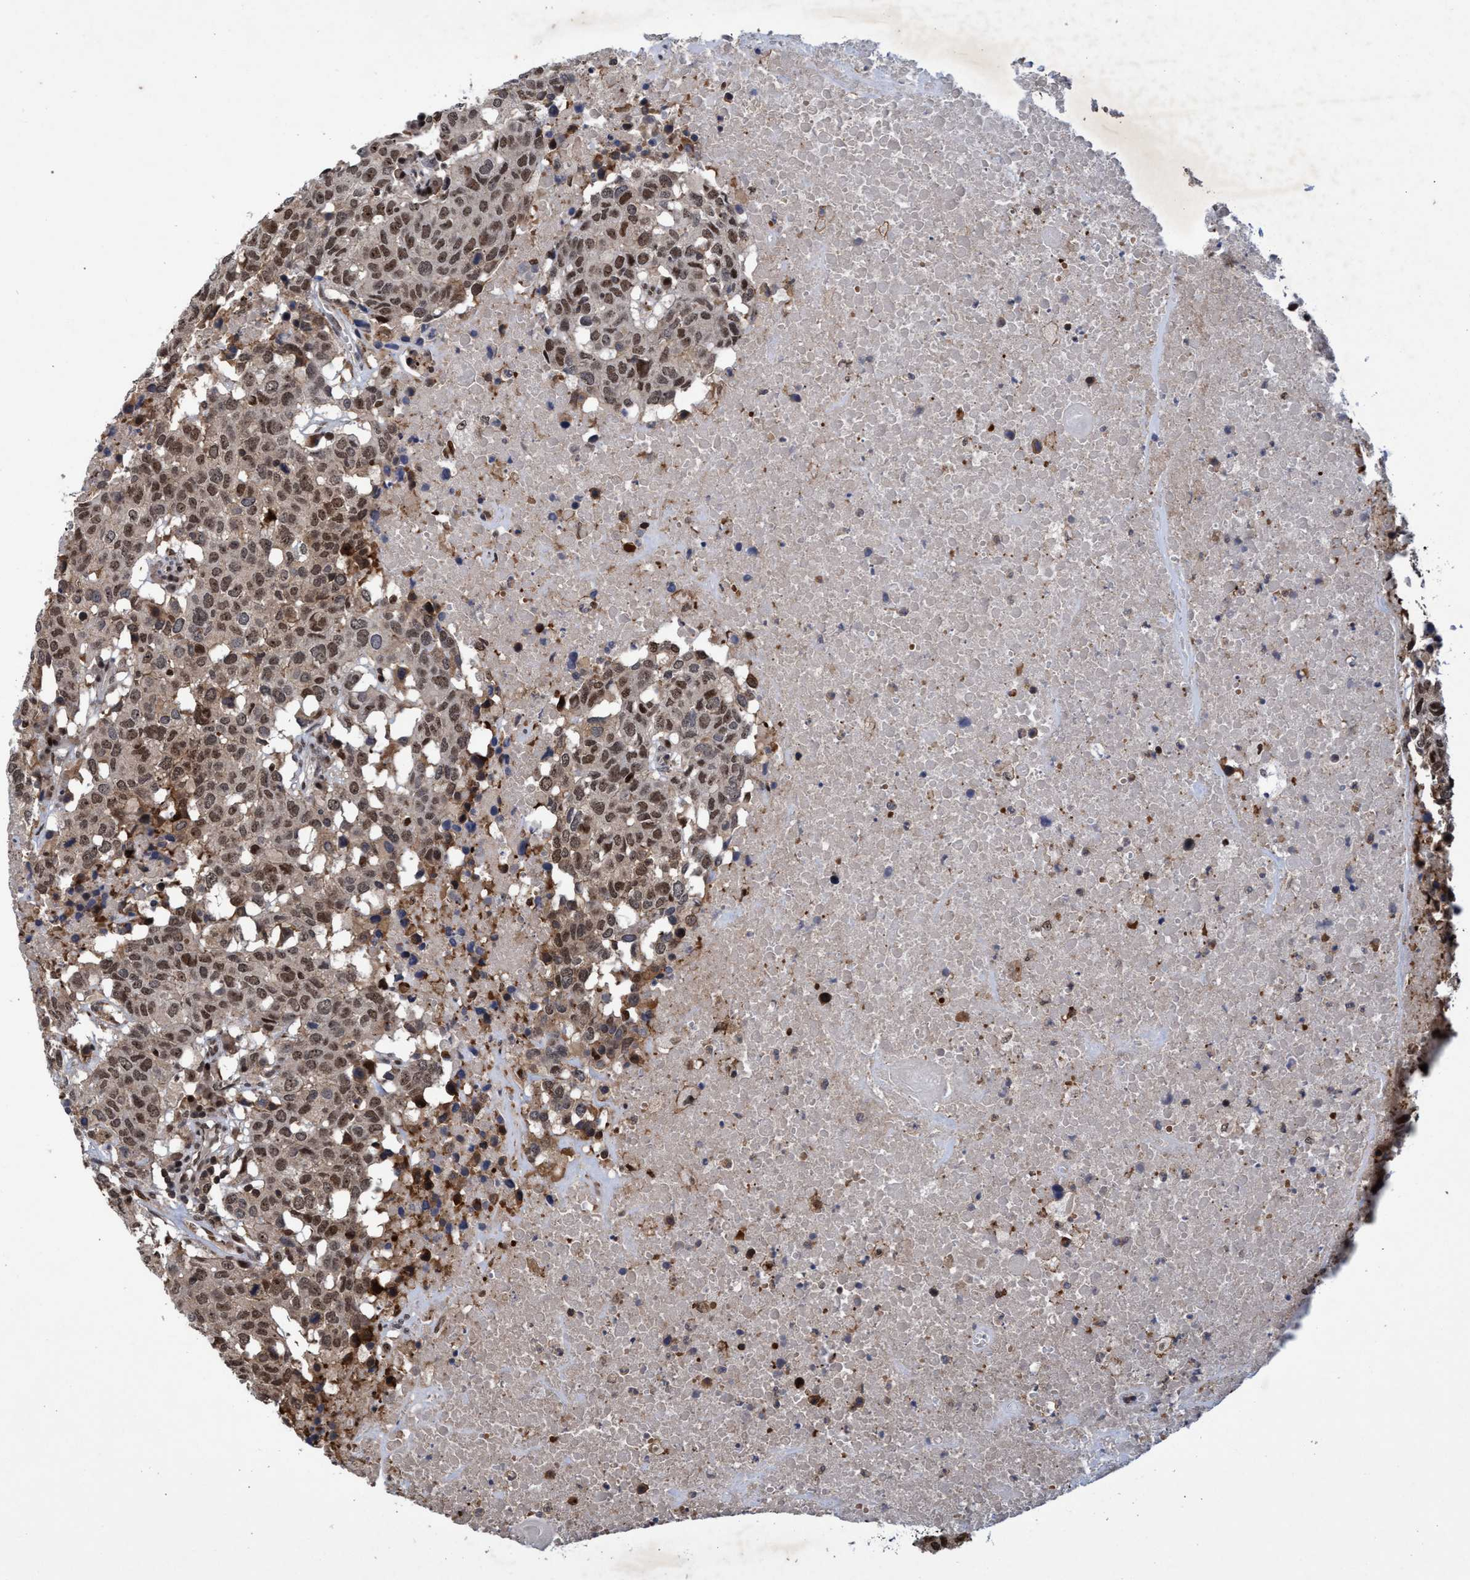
{"staining": {"intensity": "moderate", "quantity": ">75%", "location": "nuclear"}, "tissue": "head and neck cancer", "cell_type": "Tumor cells", "image_type": "cancer", "snomed": [{"axis": "morphology", "description": "Squamous cell carcinoma, NOS"}, {"axis": "topography", "description": "Head-Neck"}], "caption": "Protein expression analysis of human head and neck cancer reveals moderate nuclear expression in approximately >75% of tumor cells. Using DAB (brown) and hematoxylin (blue) stains, captured at high magnification using brightfield microscopy.", "gene": "GTF2F1", "patient": {"sex": "male", "age": 66}}